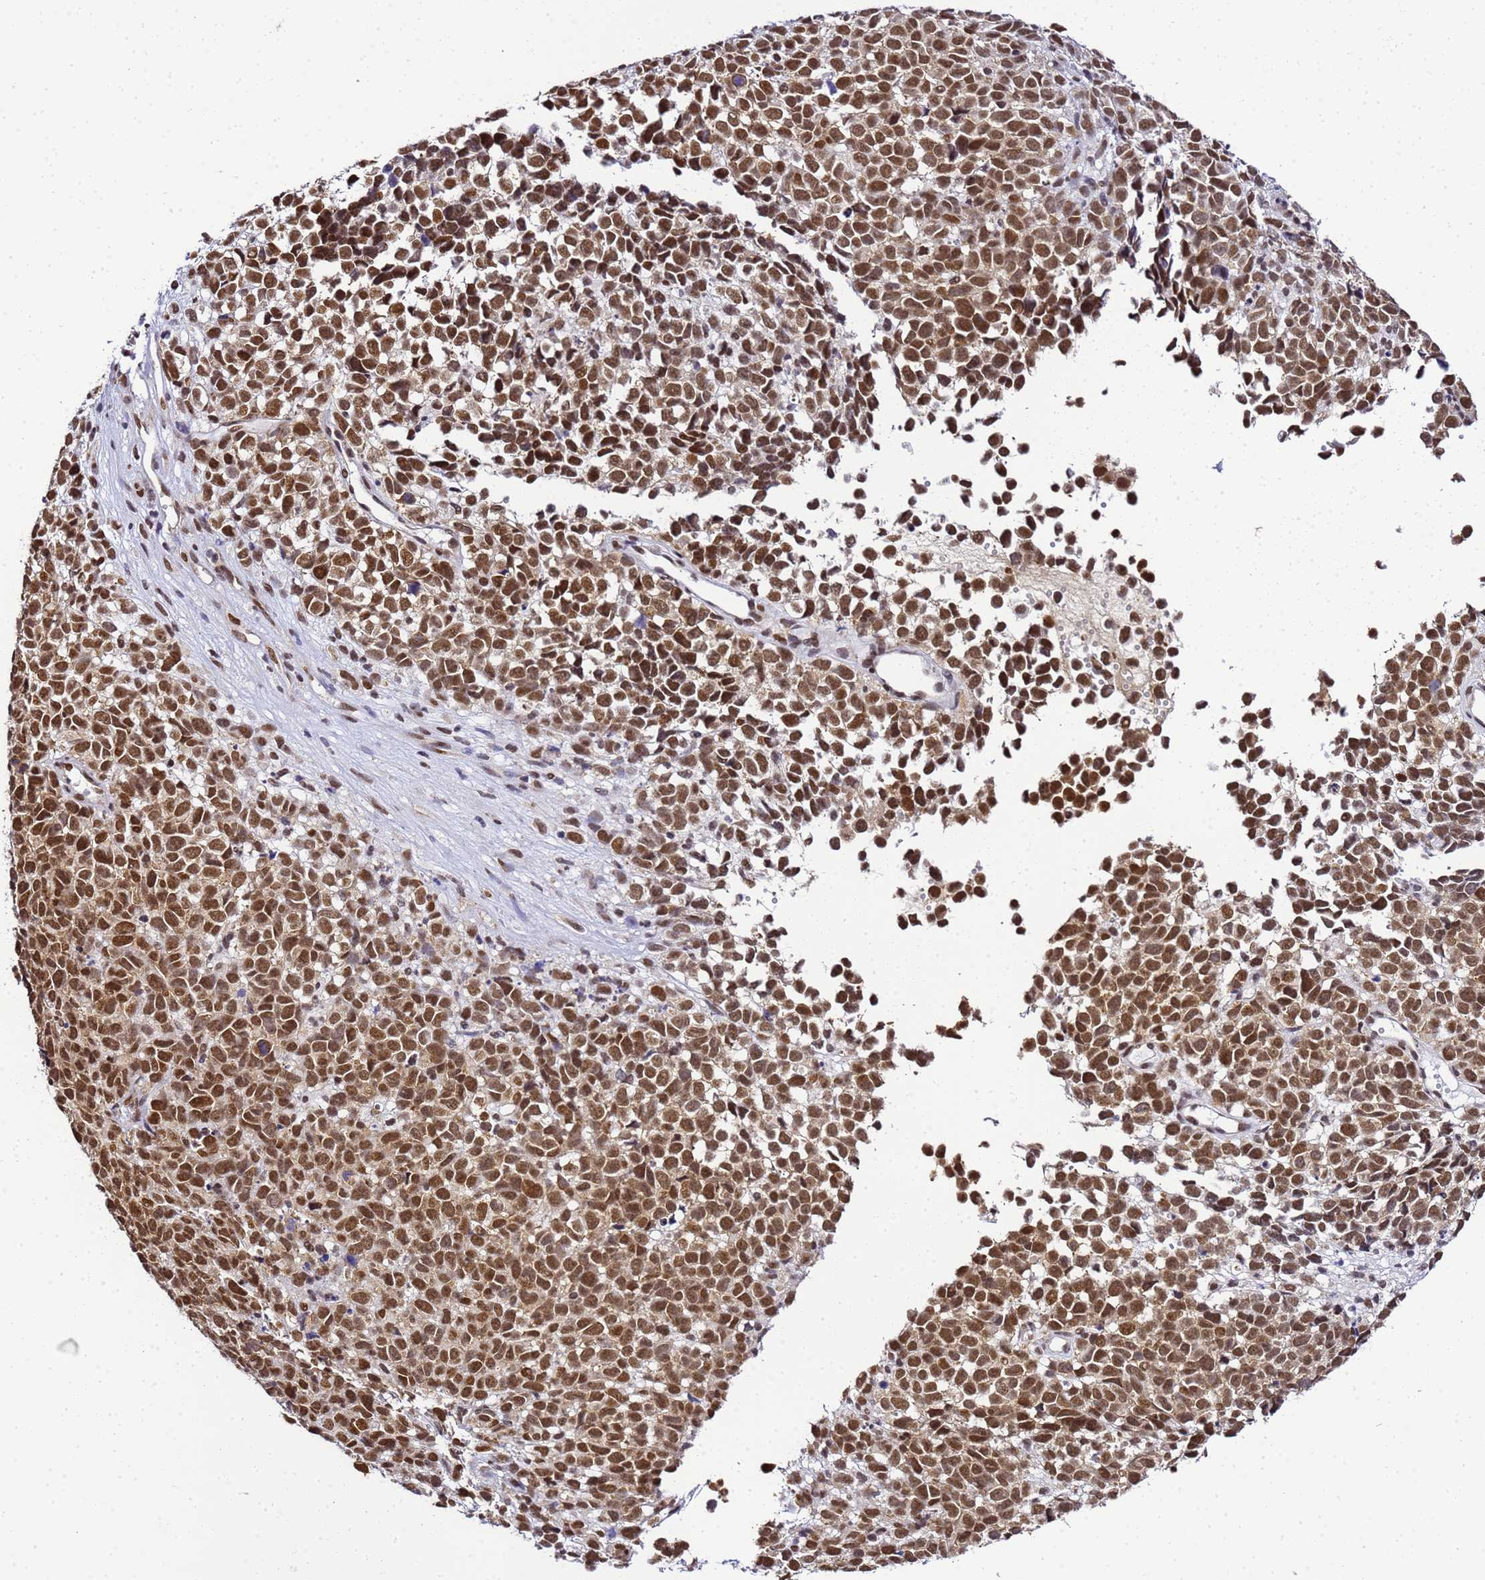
{"staining": {"intensity": "strong", "quantity": ">75%", "location": "nuclear"}, "tissue": "melanoma", "cell_type": "Tumor cells", "image_type": "cancer", "snomed": [{"axis": "morphology", "description": "Malignant melanoma, NOS"}, {"axis": "topography", "description": "Nose, NOS"}], "caption": "Protein expression analysis of human melanoma reveals strong nuclear expression in about >75% of tumor cells.", "gene": "SMN1", "patient": {"sex": "female", "age": 48}}